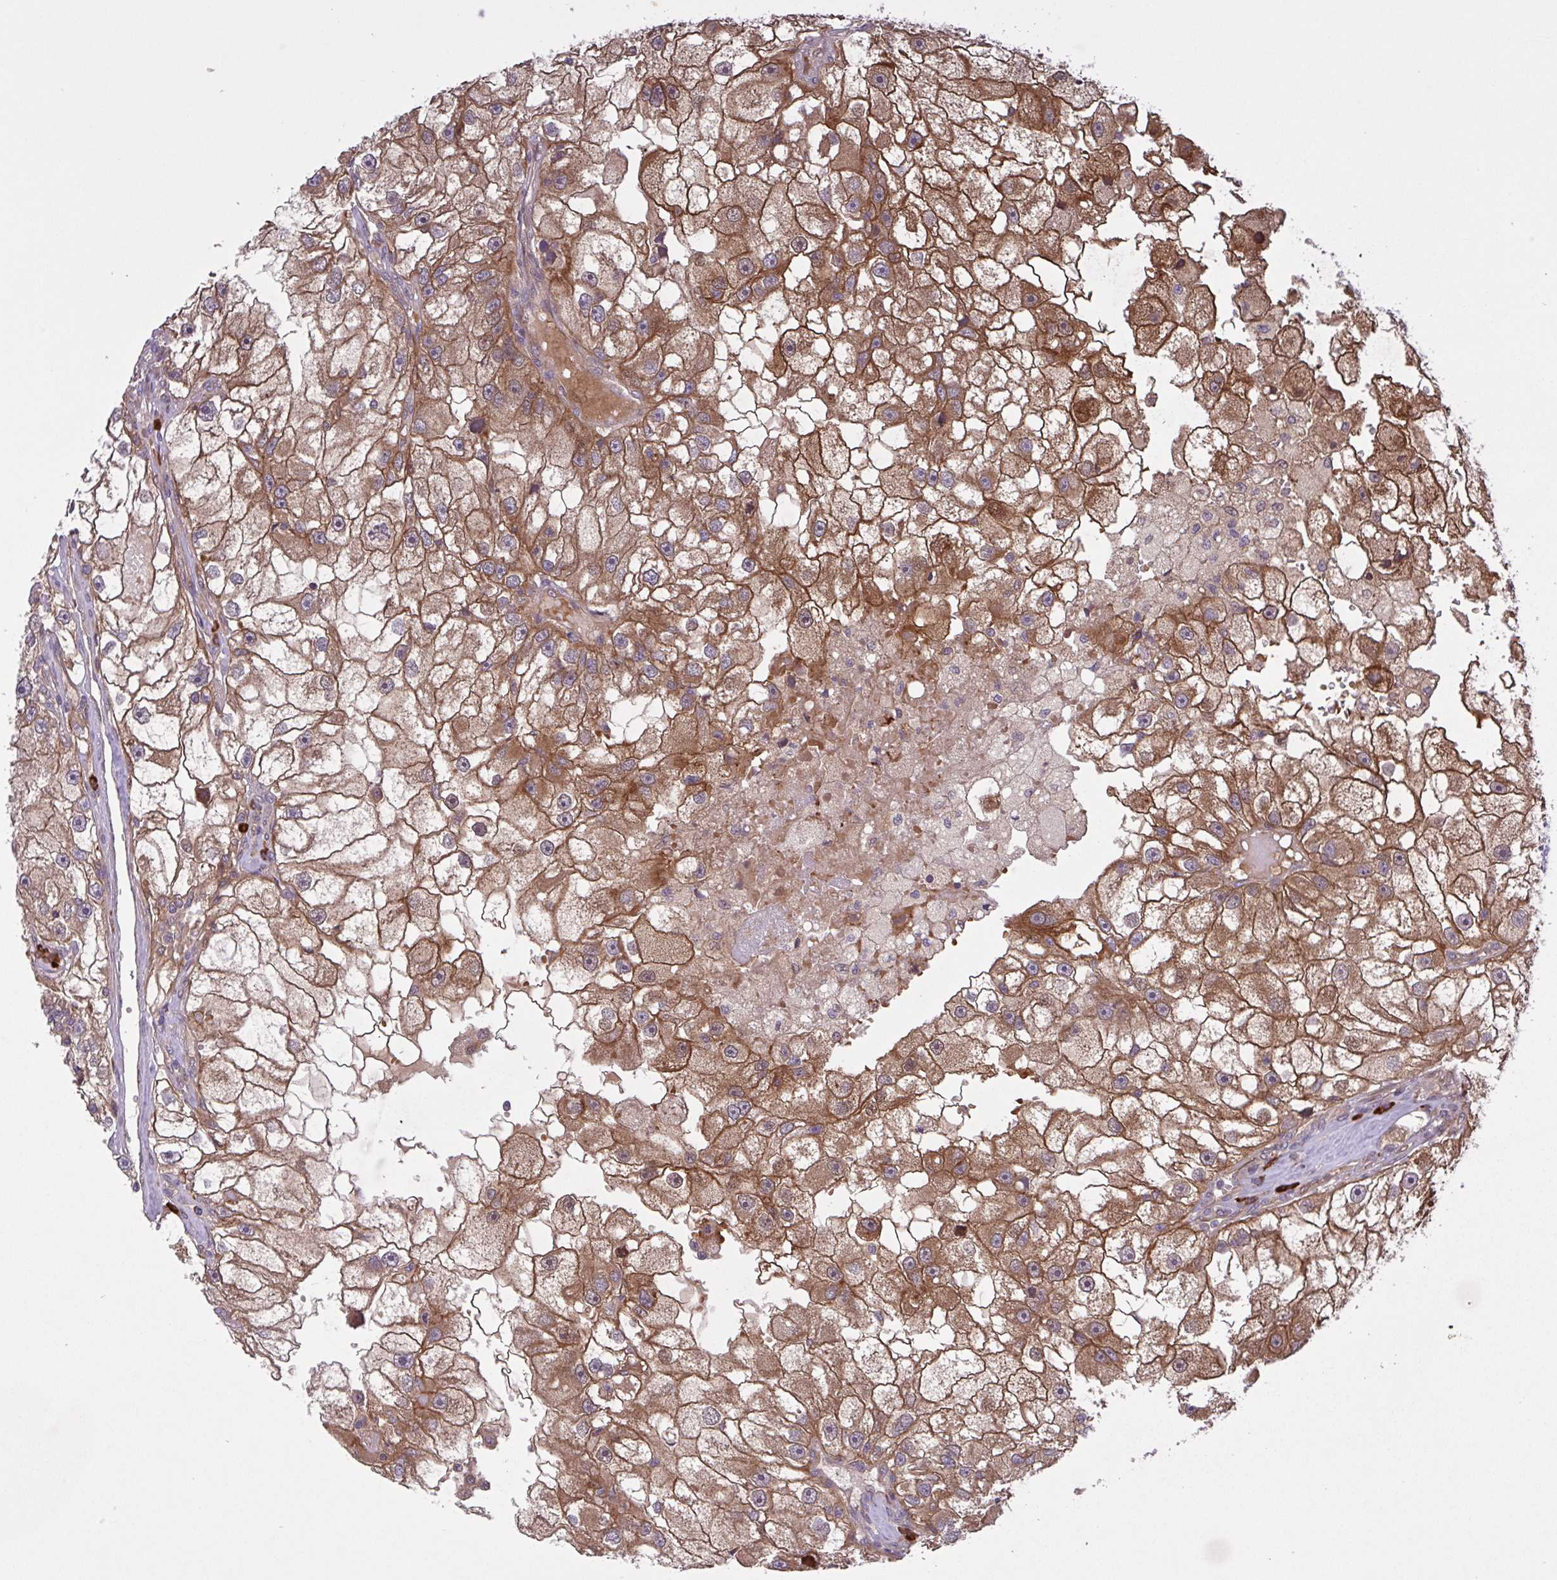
{"staining": {"intensity": "moderate", "quantity": ">75%", "location": "cytoplasmic/membranous"}, "tissue": "renal cancer", "cell_type": "Tumor cells", "image_type": "cancer", "snomed": [{"axis": "morphology", "description": "Adenocarcinoma, NOS"}, {"axis": "topography", "description": "Kidney"}], "caption": "A medium amount of moderate cytoplasmic/membranous expression is appreciated in approximately >75% of tumor cells in renal cancer tissue.", "gene": "INTS10", "patient": {"sex": "male", "age": 63}}